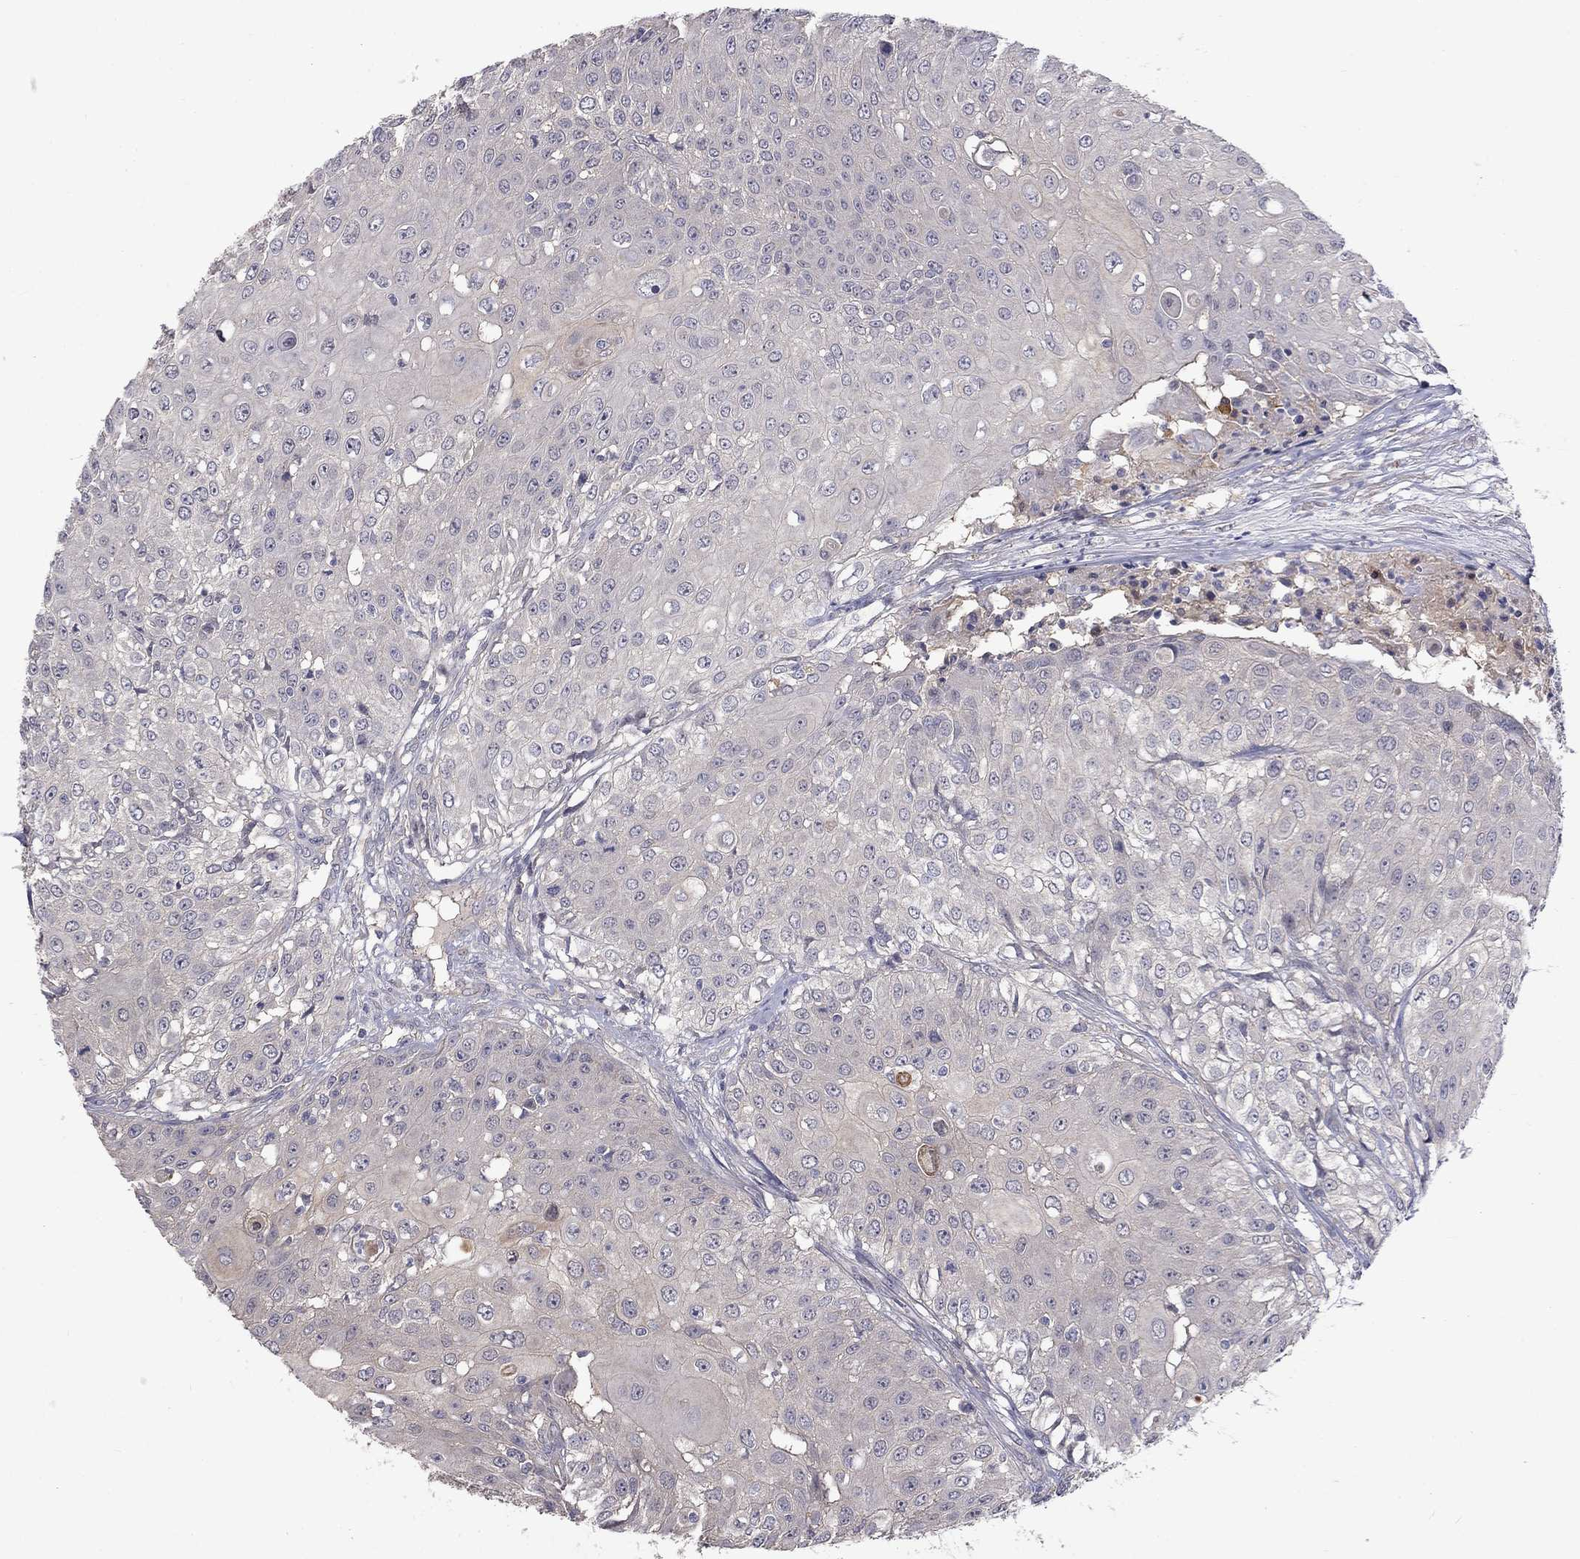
{"staining": {"intensity": "negative", "quantity": "none", "location": "none"}, "tissue": "urothelial cancer", "cell_type": "Tumor cells", "image_type": "cancer", "snomed": [{"axis": "morphology", "description": "Urothelial carcinoma, High grade"}, {"axis": "topography", "description": "Urinary bladder"}], "caption": "High power microscopy photomicrograph of an immunohistochemistry (IHC) image of urothelial cancer, revealing no significant positivity in tumor cells.", "gene": "SLC39A14", "patient": {"sex": "female", "age": 79}}